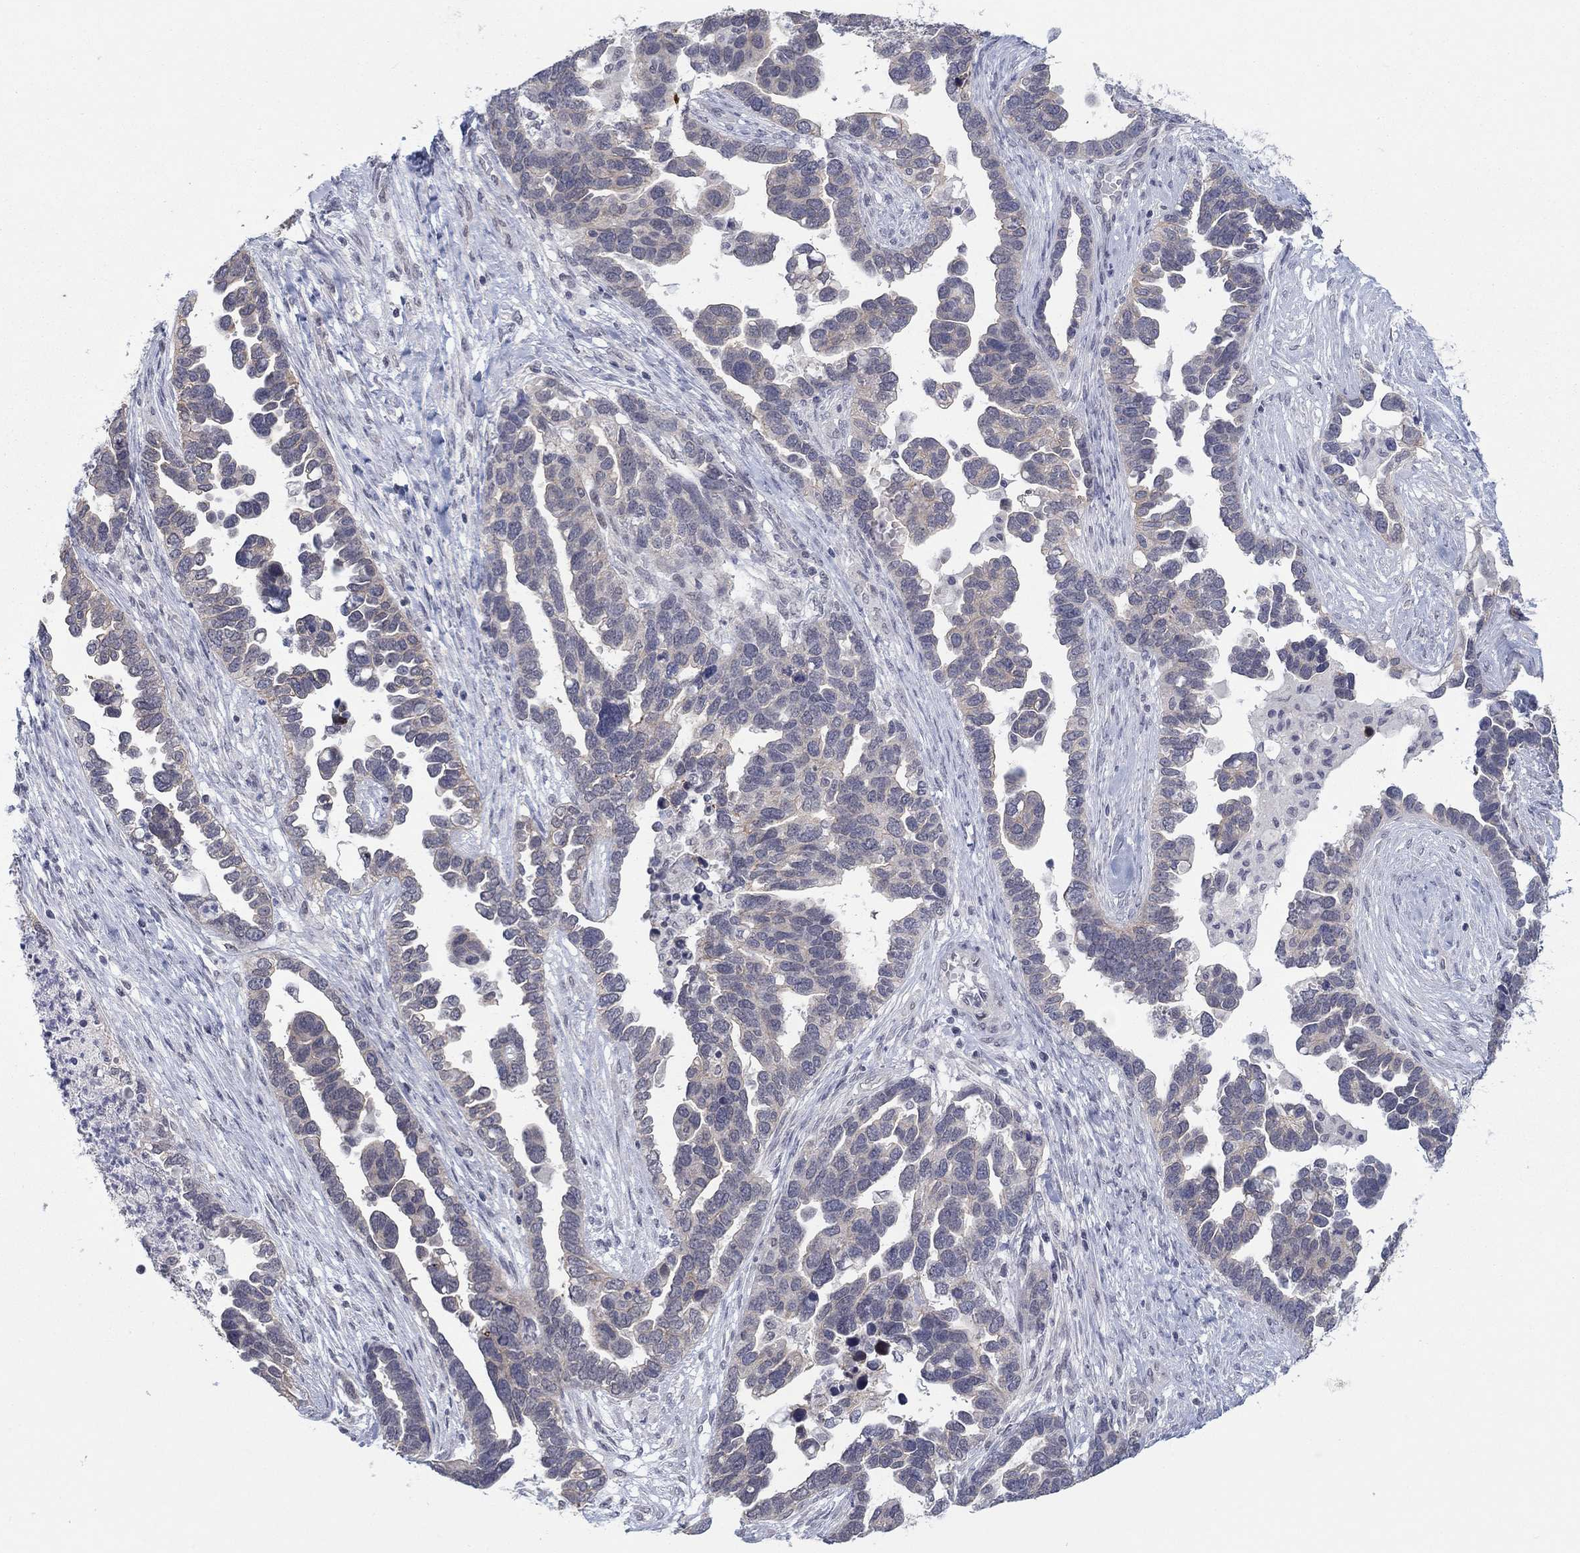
{"staining": {"intensity": "negative", "quantity": "none", "location": "none"}, "tissue": "ovarian cancer", "cell_type": "Tumor cells", "image_type": "cancer", "snomed": [{"axis": "morphology", "description": "Cystadenocarcinoma, serous, NOS"}, {"axis": "topography", "description": "Ovary"}], "caption": "An IHC micrograph of serous cystadenocarcinoma (ovarian) is shown. There is no staining in tumor cells of serous cystadenocarcinoma (ovarian).", "gene": "SLC22A2", "patient": {"sex": "female", "age": 54}}